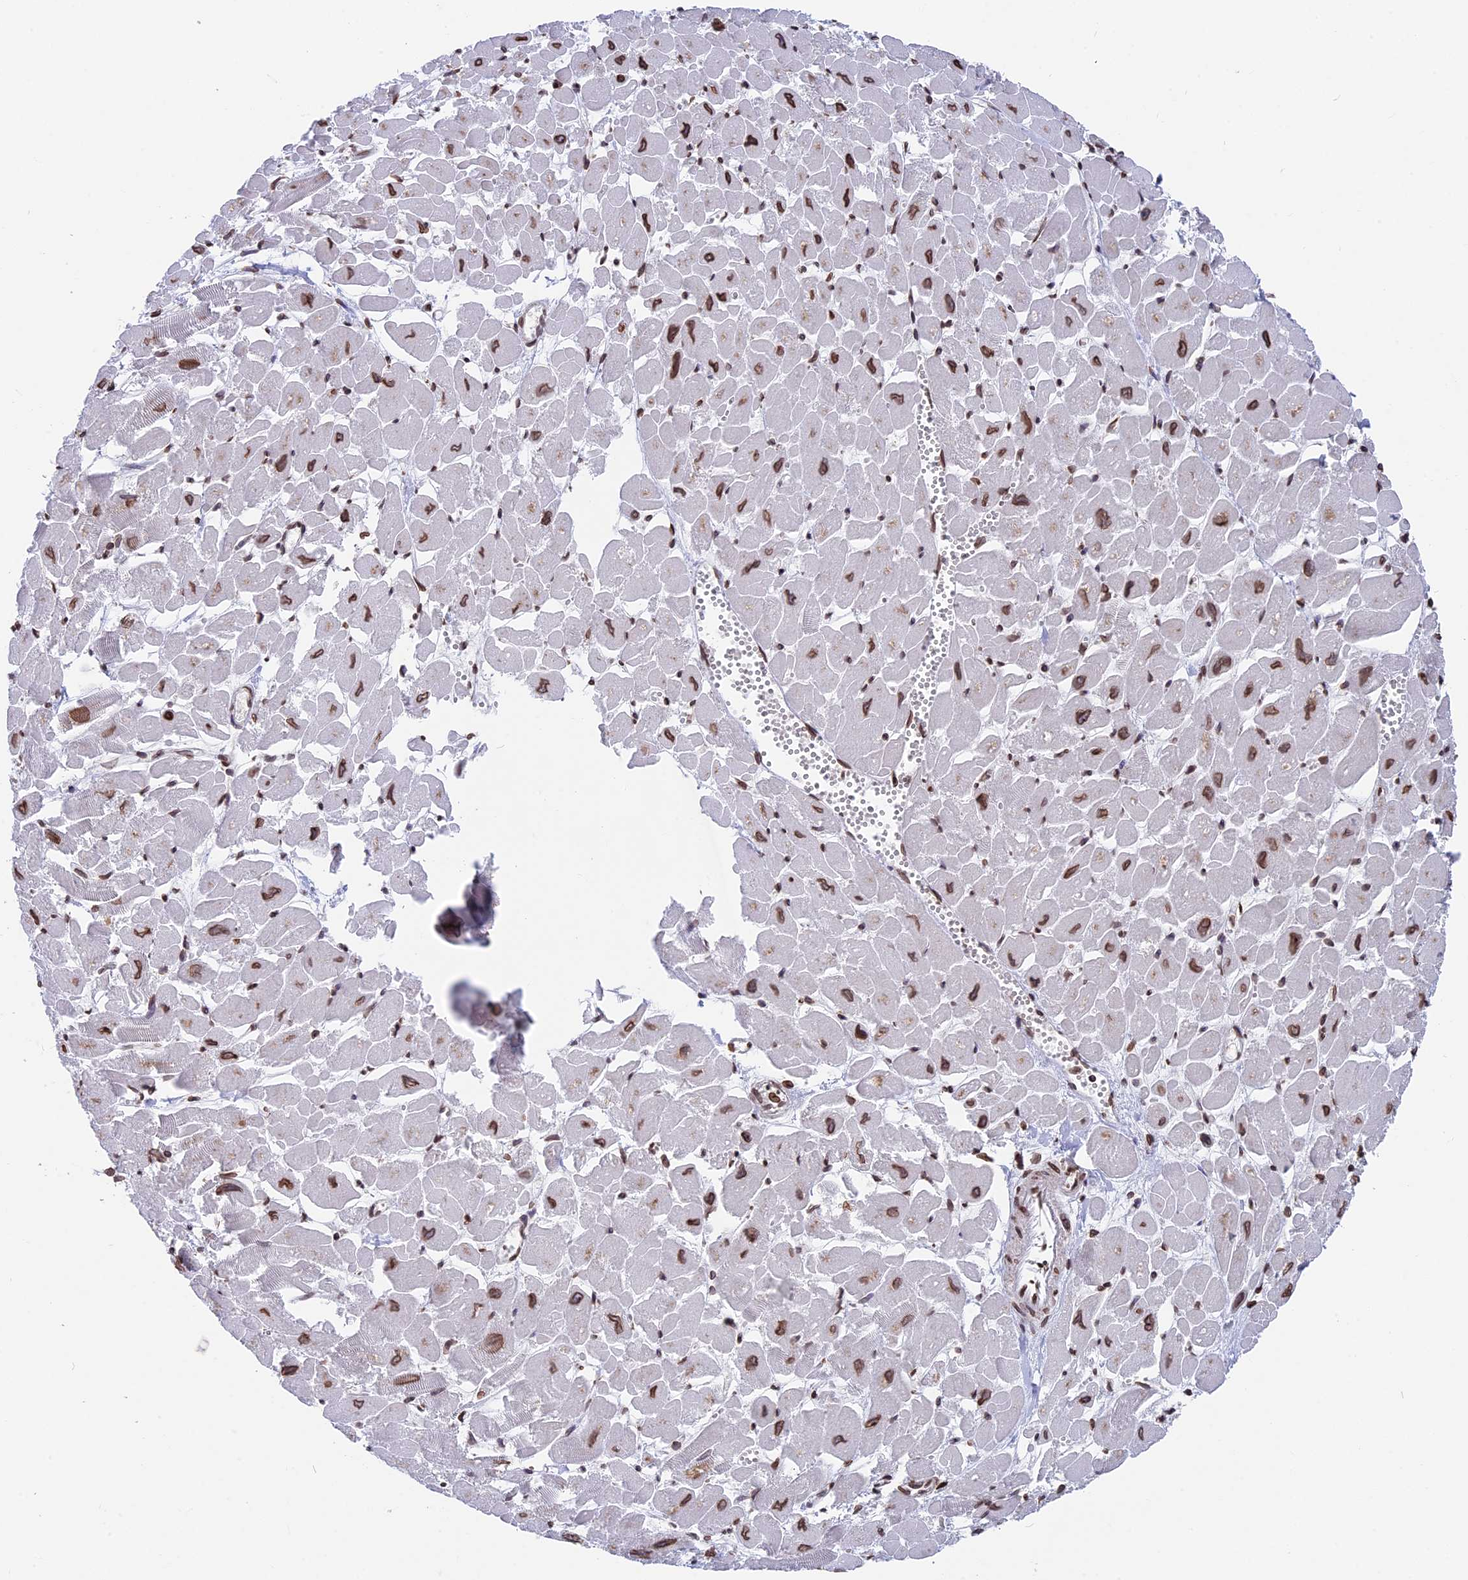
{"staining": {"intensity": "moderate", "quantity": ">75%", "location": "cytoplasmic/membranous,nuclear"}, "tissue": "heart muscle", "cell_type": "Cardiomyocytes", "image_type": "normal", "snomed": [{"axis": "morphology", "description": "Normal tissue, NOS"}, {"axis": "topography", "description": "Heart"}], "caption": "Unremarkable heart muscle shows moderate cytoplasmic/membranous,nuclear expression in approximately >75% of cardiomyocytes, visualized by immunohistochemistry. (DAB (3,3'-diaminobenzidine) = brown stain, brightfield microscopy at high magnification).", "gene": "PTCHD4", "patient": {"sex": "male", "age": 54}}